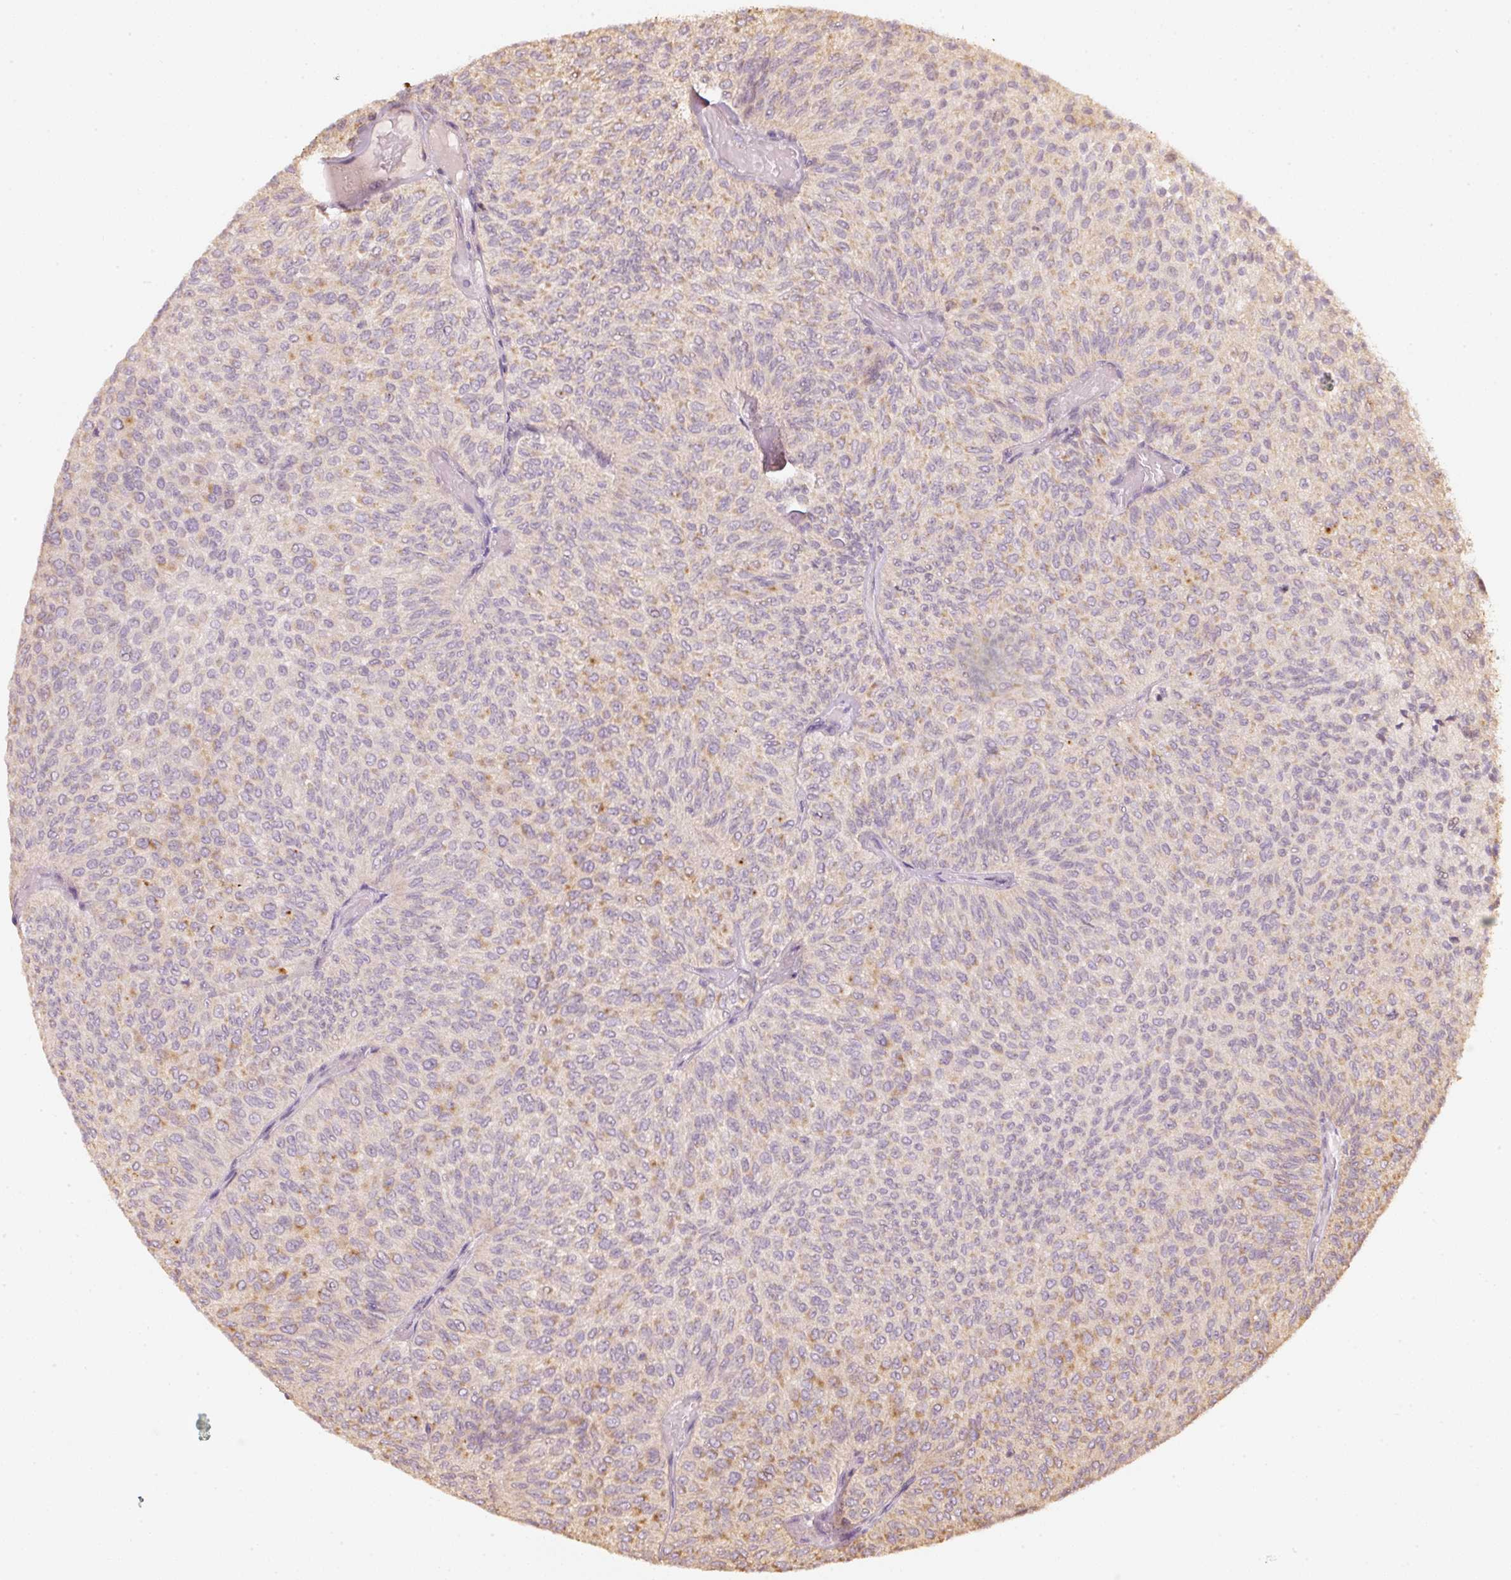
{"staining": {"intensity": "moderate", "quantity": "<25%", "location": "cytoplasmic/membranous"}, "tissue": "urothelial cancer", "cell_type": "Tumor cells", "image_type": "cancer", "snomed": [{"axis": "morphology", "description": "Urothelial carcinoma, Low grade"}, {"axis": "topography", "description": "Urinary bladder"}], "caption": "Urothelial carcinoma (low-grade) stained with immunohistochemistry displays moderate cytoplasmic/membranous positivity in approximately <25% of tumor cells.", "gene": "RAB35", "patient": {"sex": "male", "age": 78}}